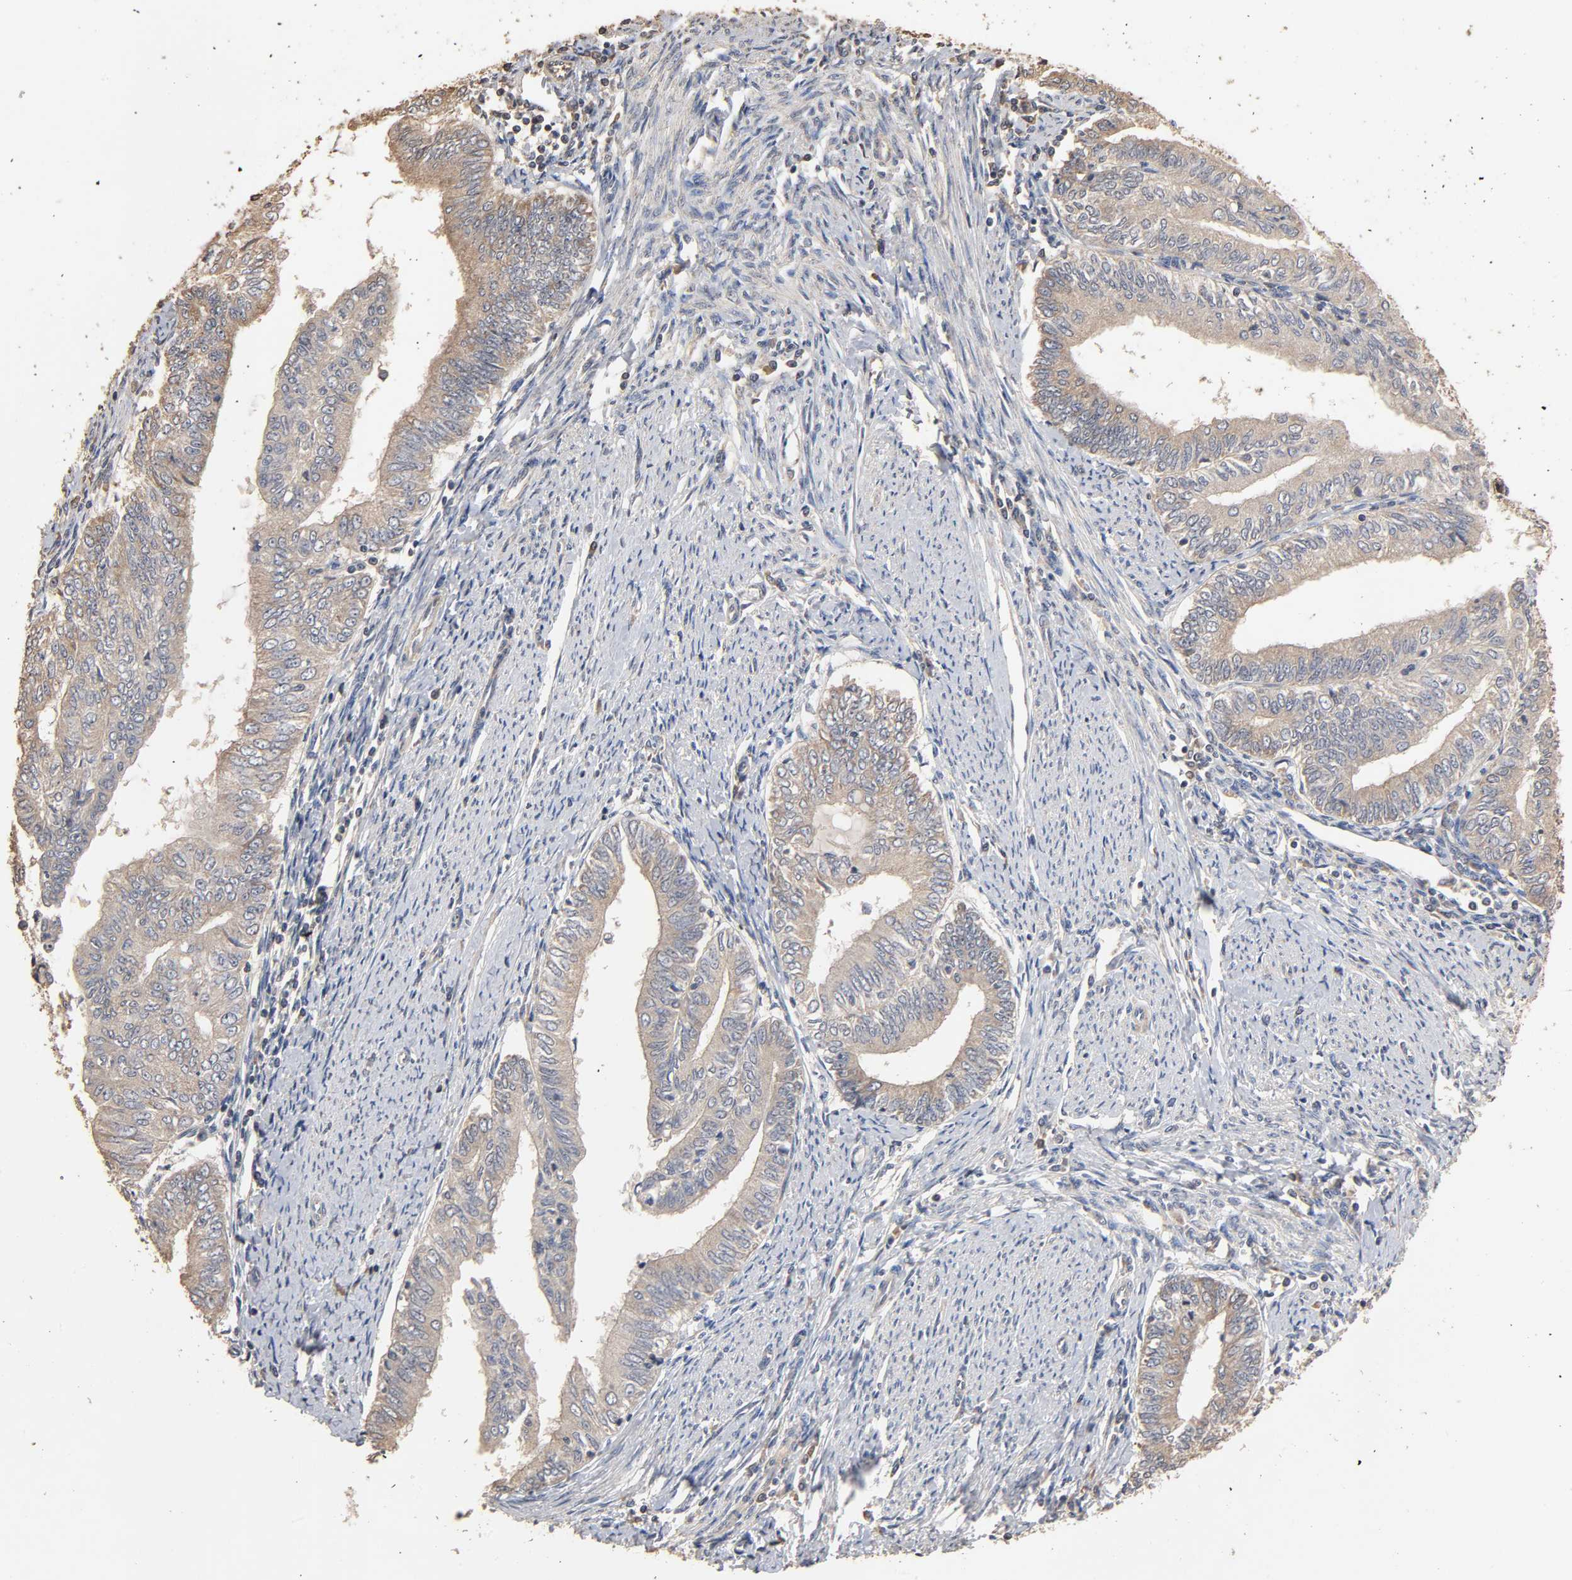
{"staining": {"intensity": "weak", "quantity": ">75%", "location": "cytoplasmic/membranous"}, "tissue": "endometrial cancer", "cell_type": "Tumor cells", "image_type": "cancer", "snomed": [{"axis": "morphology", "description": "Adenocarcinoma, NOS"}, {"axis": "topography", "description": "Endometrium"}], "caption": "Endometrial cancer stained for a protein (brown) reveals weak cytoplasmic/membranous positive staining in about >75% of tumor cells.", "gene": "ARHGEF7", "patient": {"sex": "female", "age": 66}}